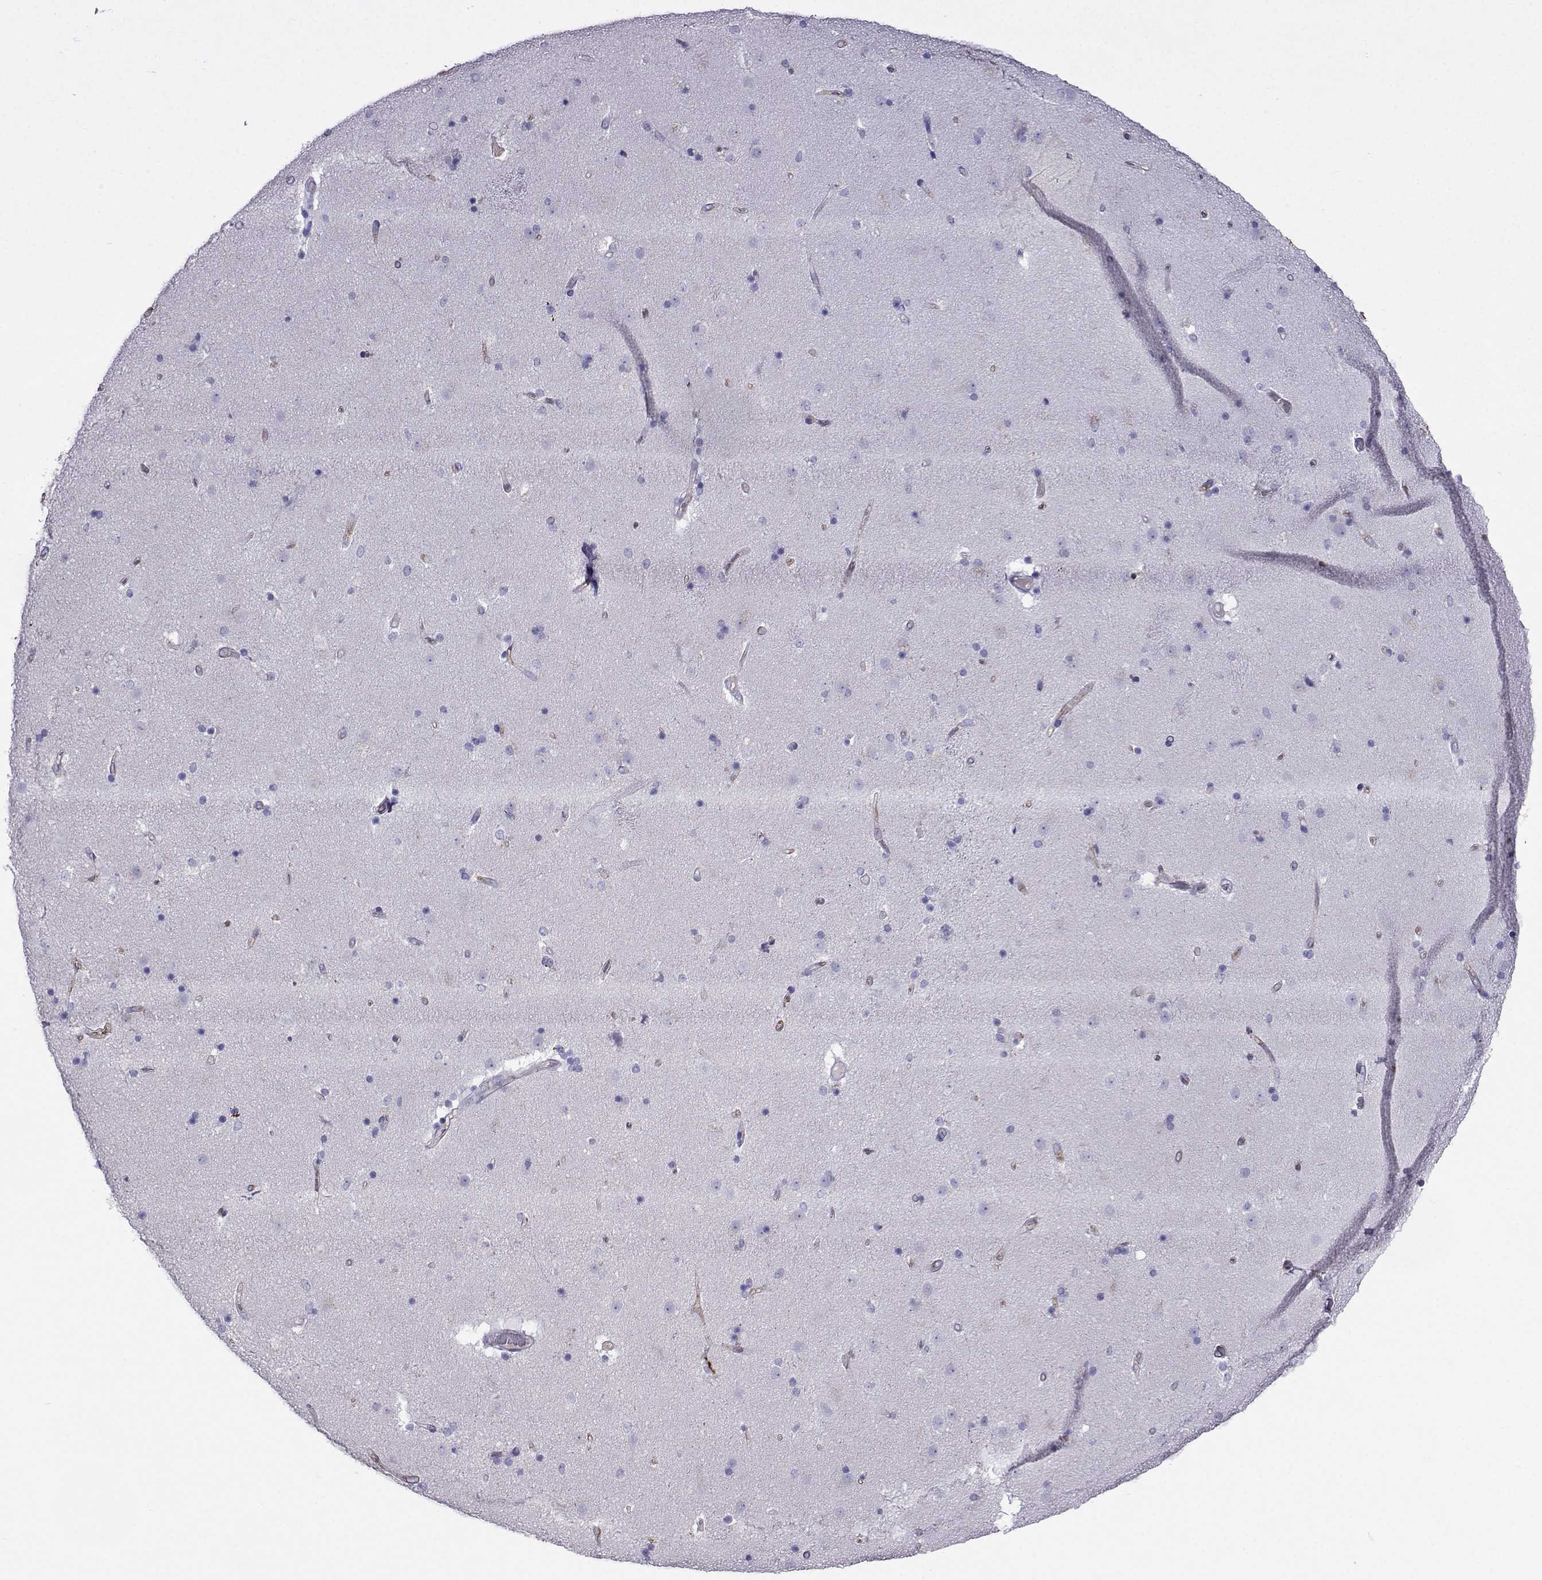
{"staining": {"intensity": "negative", "quantity": "none", "location": "none"}, "tissue": "caudate", "cell_type": "Glial cells", "image_type": "normal", "snomed": [{"axis": "morphology", "description": "Normal tissue, NOS"}, {"axis": "topography", "description": "Lateral ventricle wall"}], "caption": "This is an IHC image of normal caudate. There is no expression in glial cells.", "gene": "CLUL1", "patient": {"sex": "female", "age": 71}}